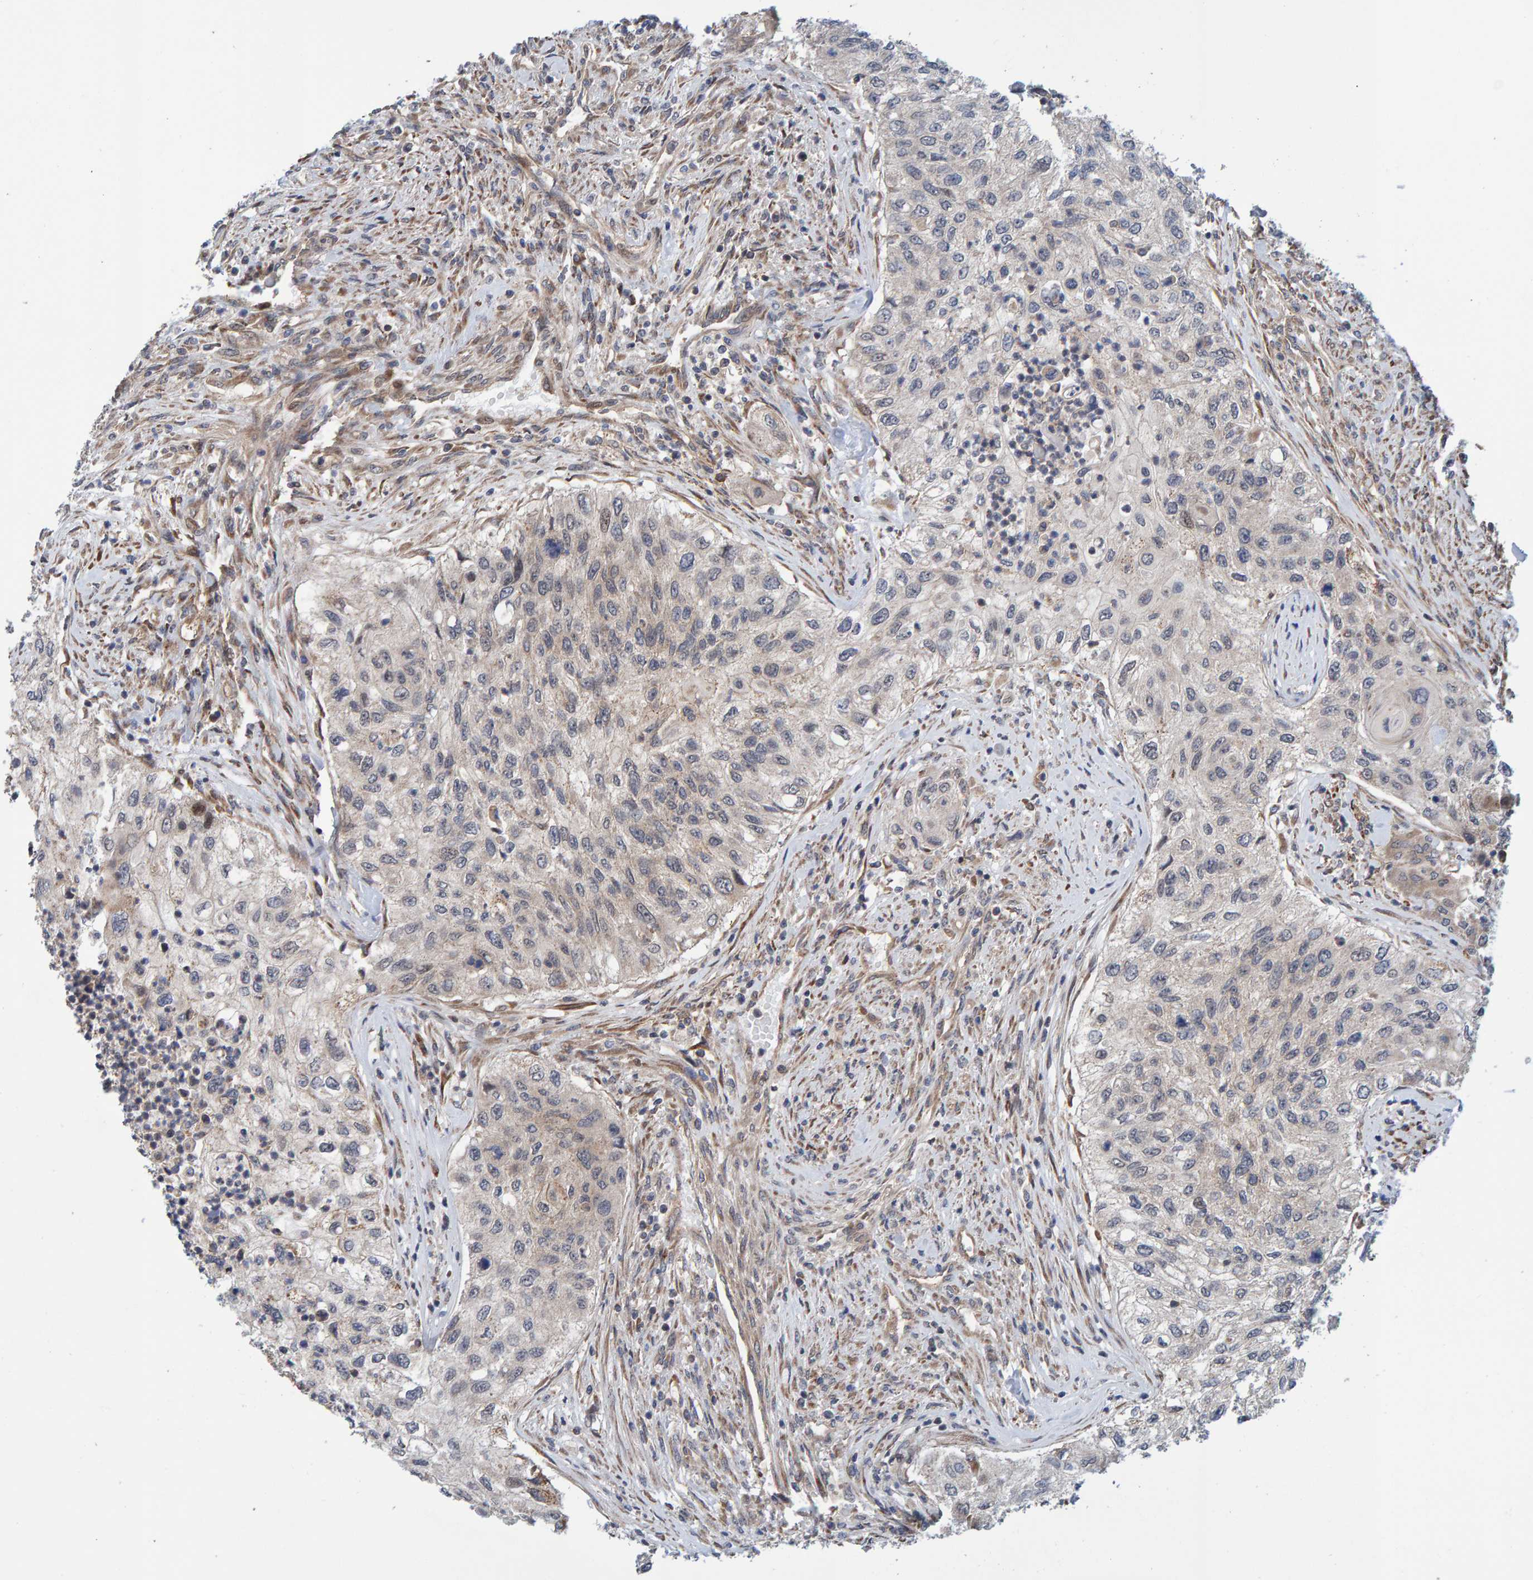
{"staining": {"intensity": "negative", "quantity": "none", "location": "none"}, "tissue": "urothelial cancer", "cell_type": "Tumor cells", "image_type": "cancer", "snomed": [{"axis": "morphology", "description": "Urothelial carcinoma, High grade"}, {"axis": "topography", "description": "Urinary bladder"}], "caption": "A photomicrograph of high-grade urothelial carcinoma stained for a protein shows no brown staining in tumor cells.", "gene": "SCRN2", "patient": {"sex": "female", "age": 60}}